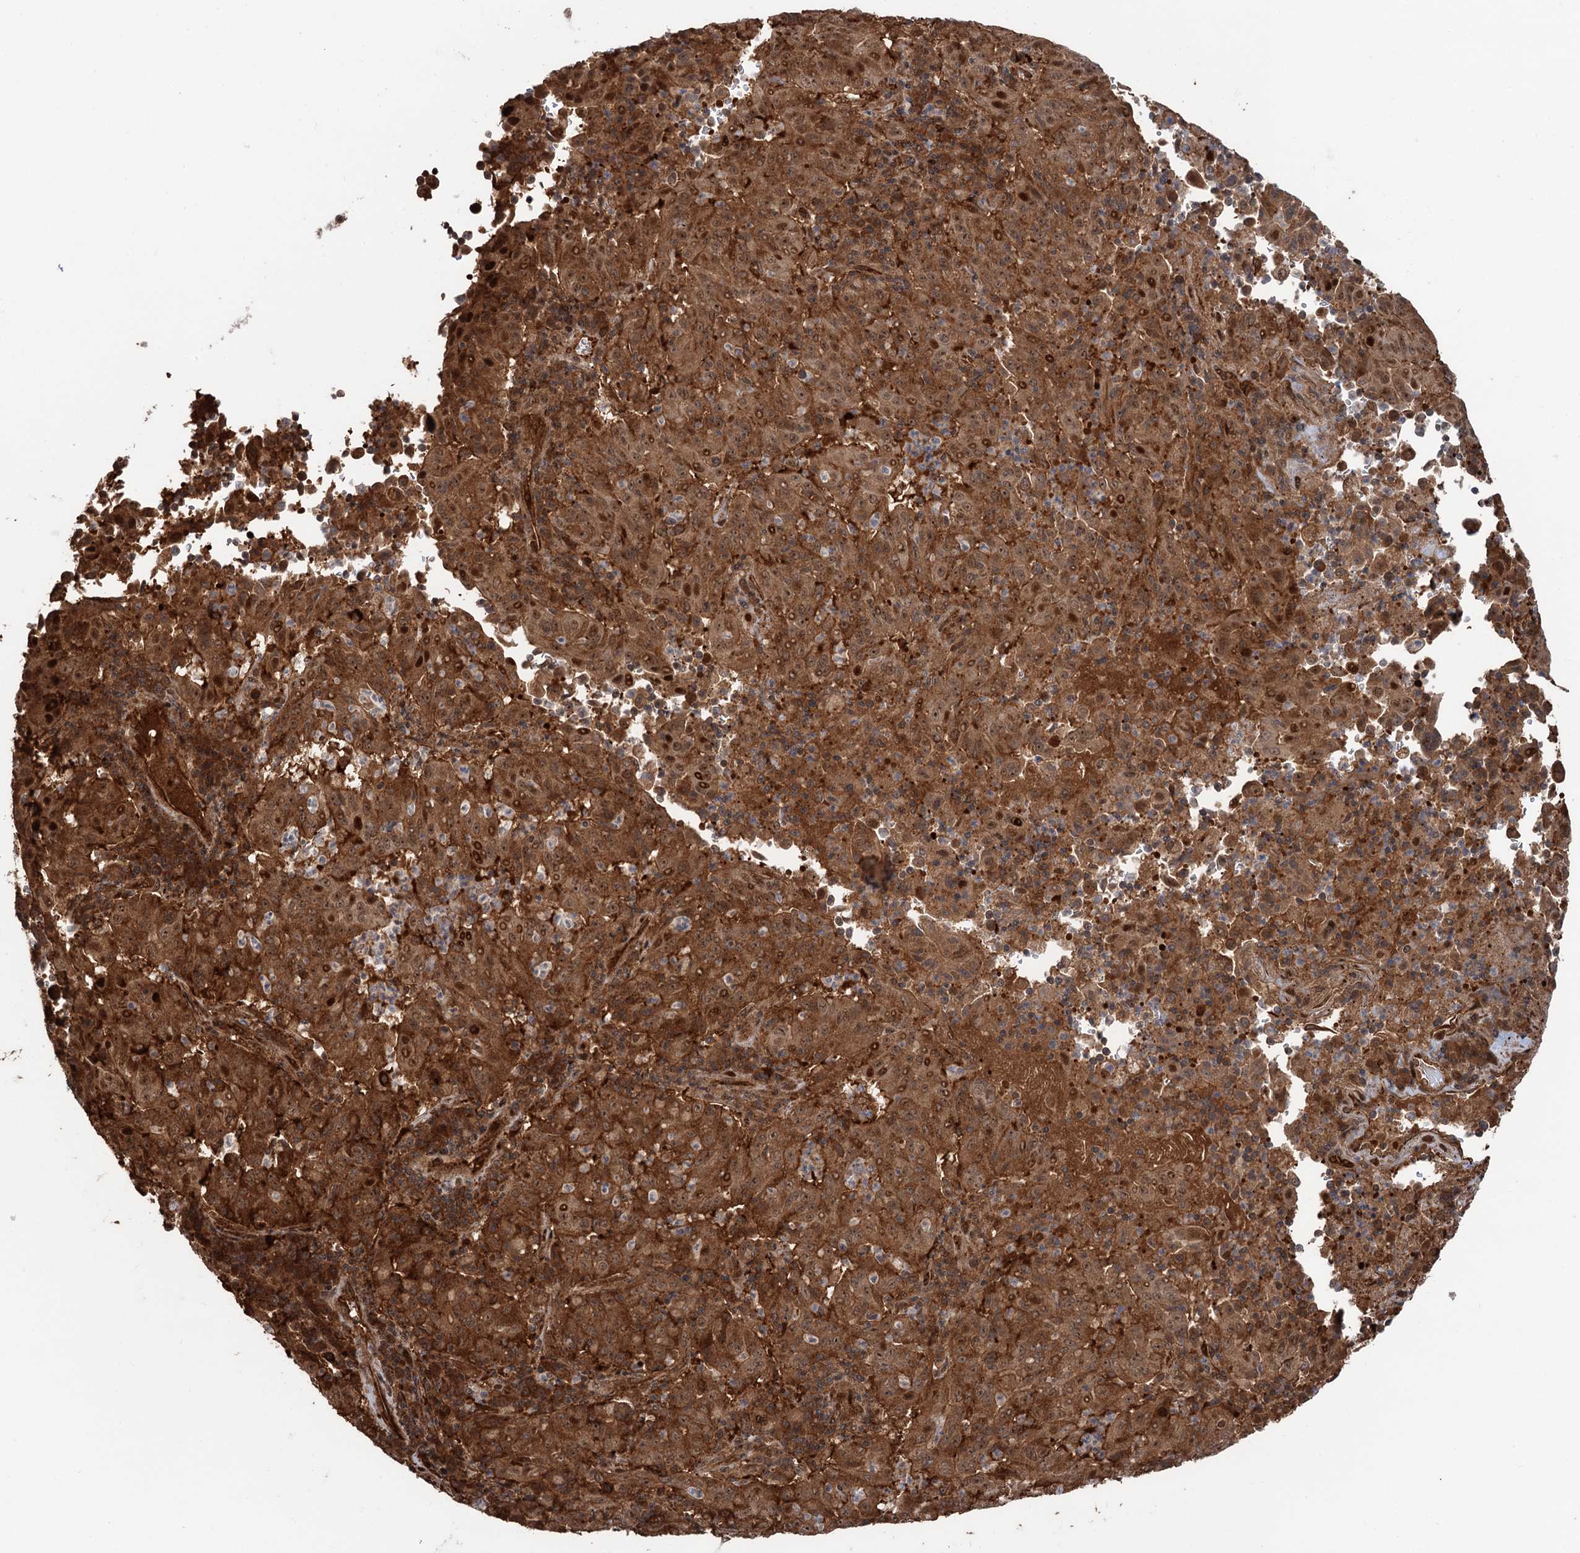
{"staining": {"intensity": "strong", "quantity": ">75%", "location": "cytoplasmic/membranous,nuclear"}, "tissue": "pancreatic cancer", "cell_type": "Tumor cells", "image_type": "cancer", "snomed": [{"axis": "morphology", "description": "Adenocarcinoma, NOS"}, {"axis": "topography", "description": "Pancreas"}], "caption": "Adenocarcinoma (pancreatic) stained with DAB immunohistochemistry exhibits high levels of strong cytoplasmic/membranous and nuclear expression in about >75% of tumor cells.", "gene": "SNRNP25", "patient": {"sex": "male", "age": 63}}